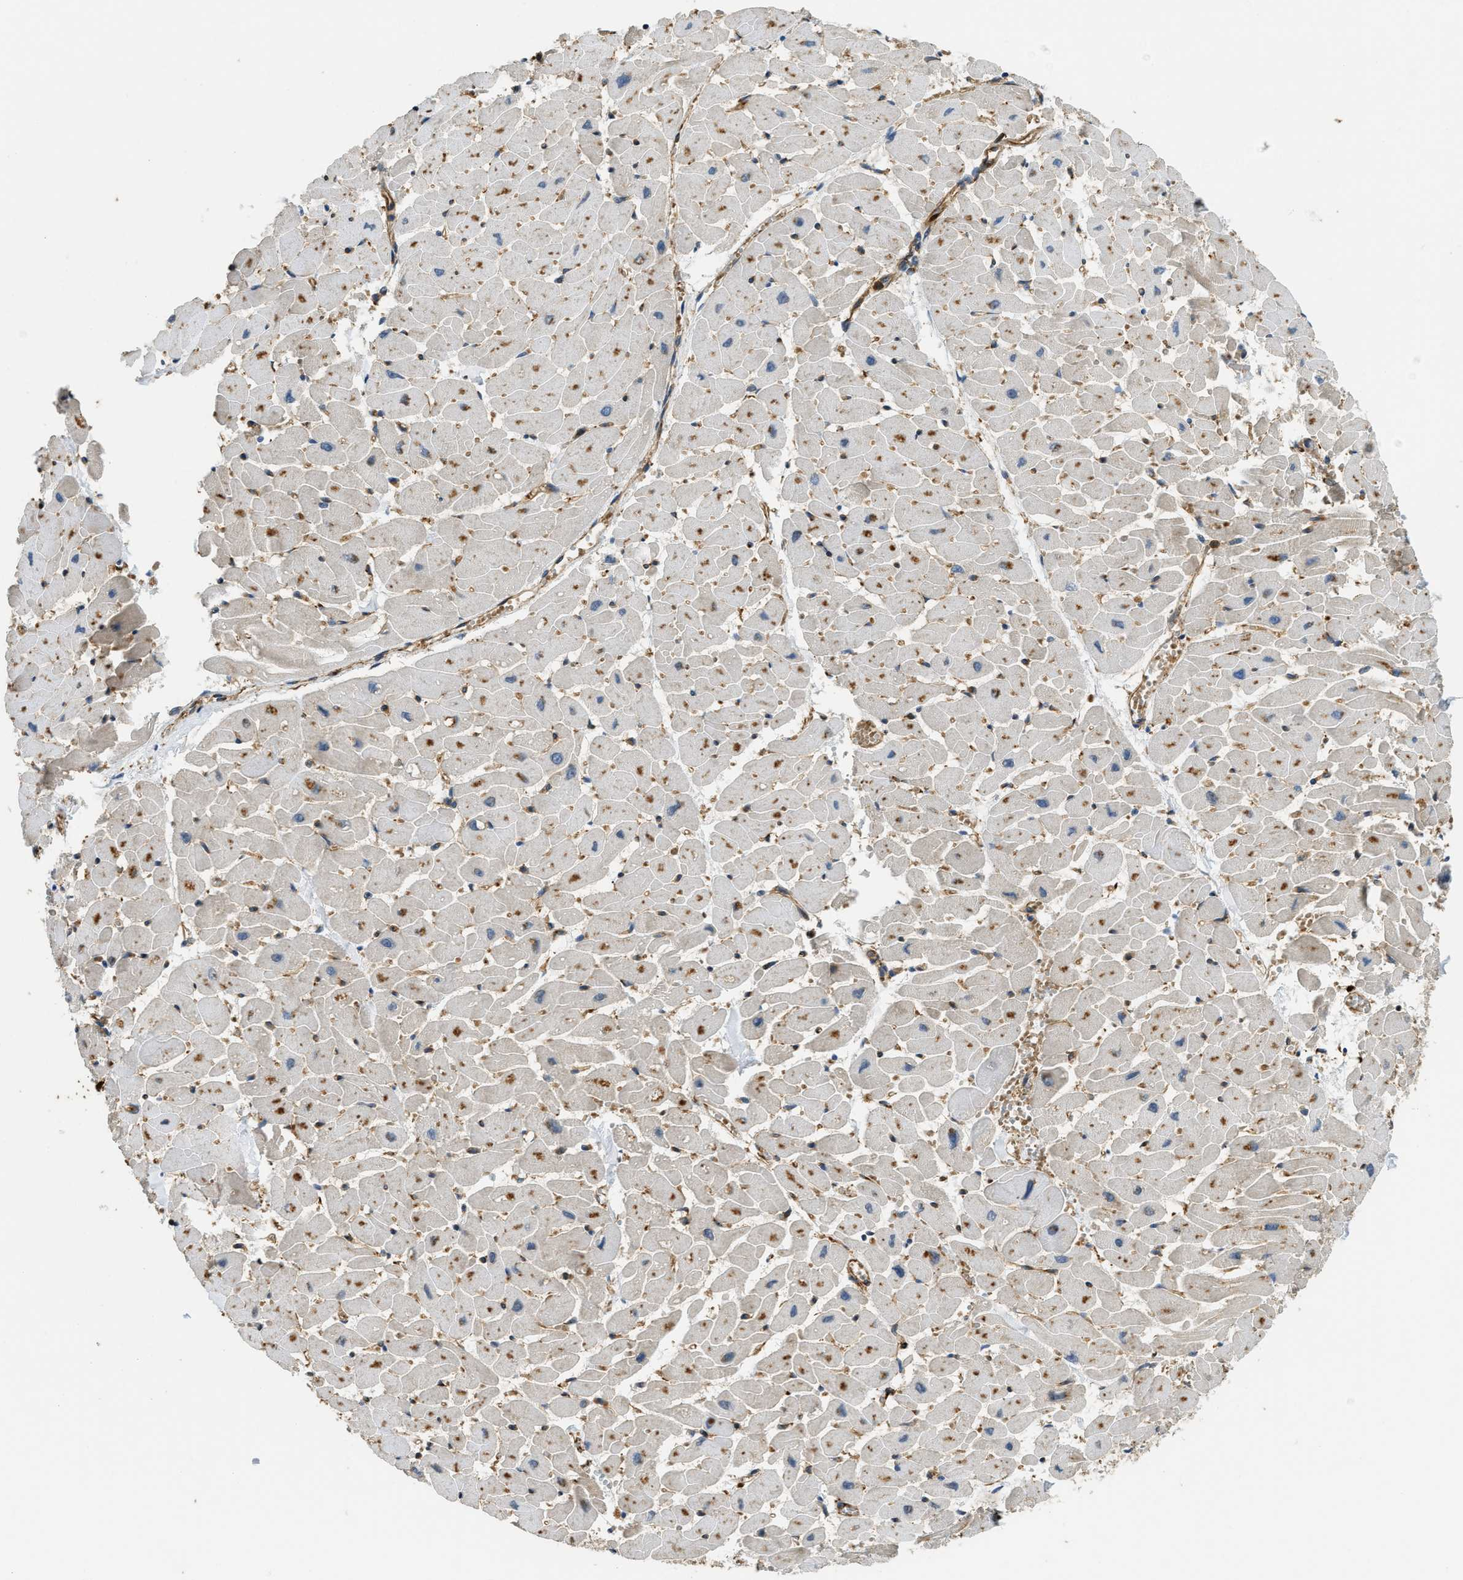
{"staining": {"intensity": "moderate", "quantity": "25%-75%", "location": "cytoplasmic/membranous"}, "tissue": "heart muscle", "cell_type": "Cardiomyocytes", "image_type": "normal", "snomed": [{"axis": "morphology", "description": "Normal tissue, NOS"}, {"axis": "topography", "description": "Heart"}], "caption": "The image exhibits a brown stain indicating the presence of a protein in the cytoplasmic/membranous of cardiomyocytes in heart muscle.", "gene": "BAG4", "patient": {"sex": "female", "age": 19}}